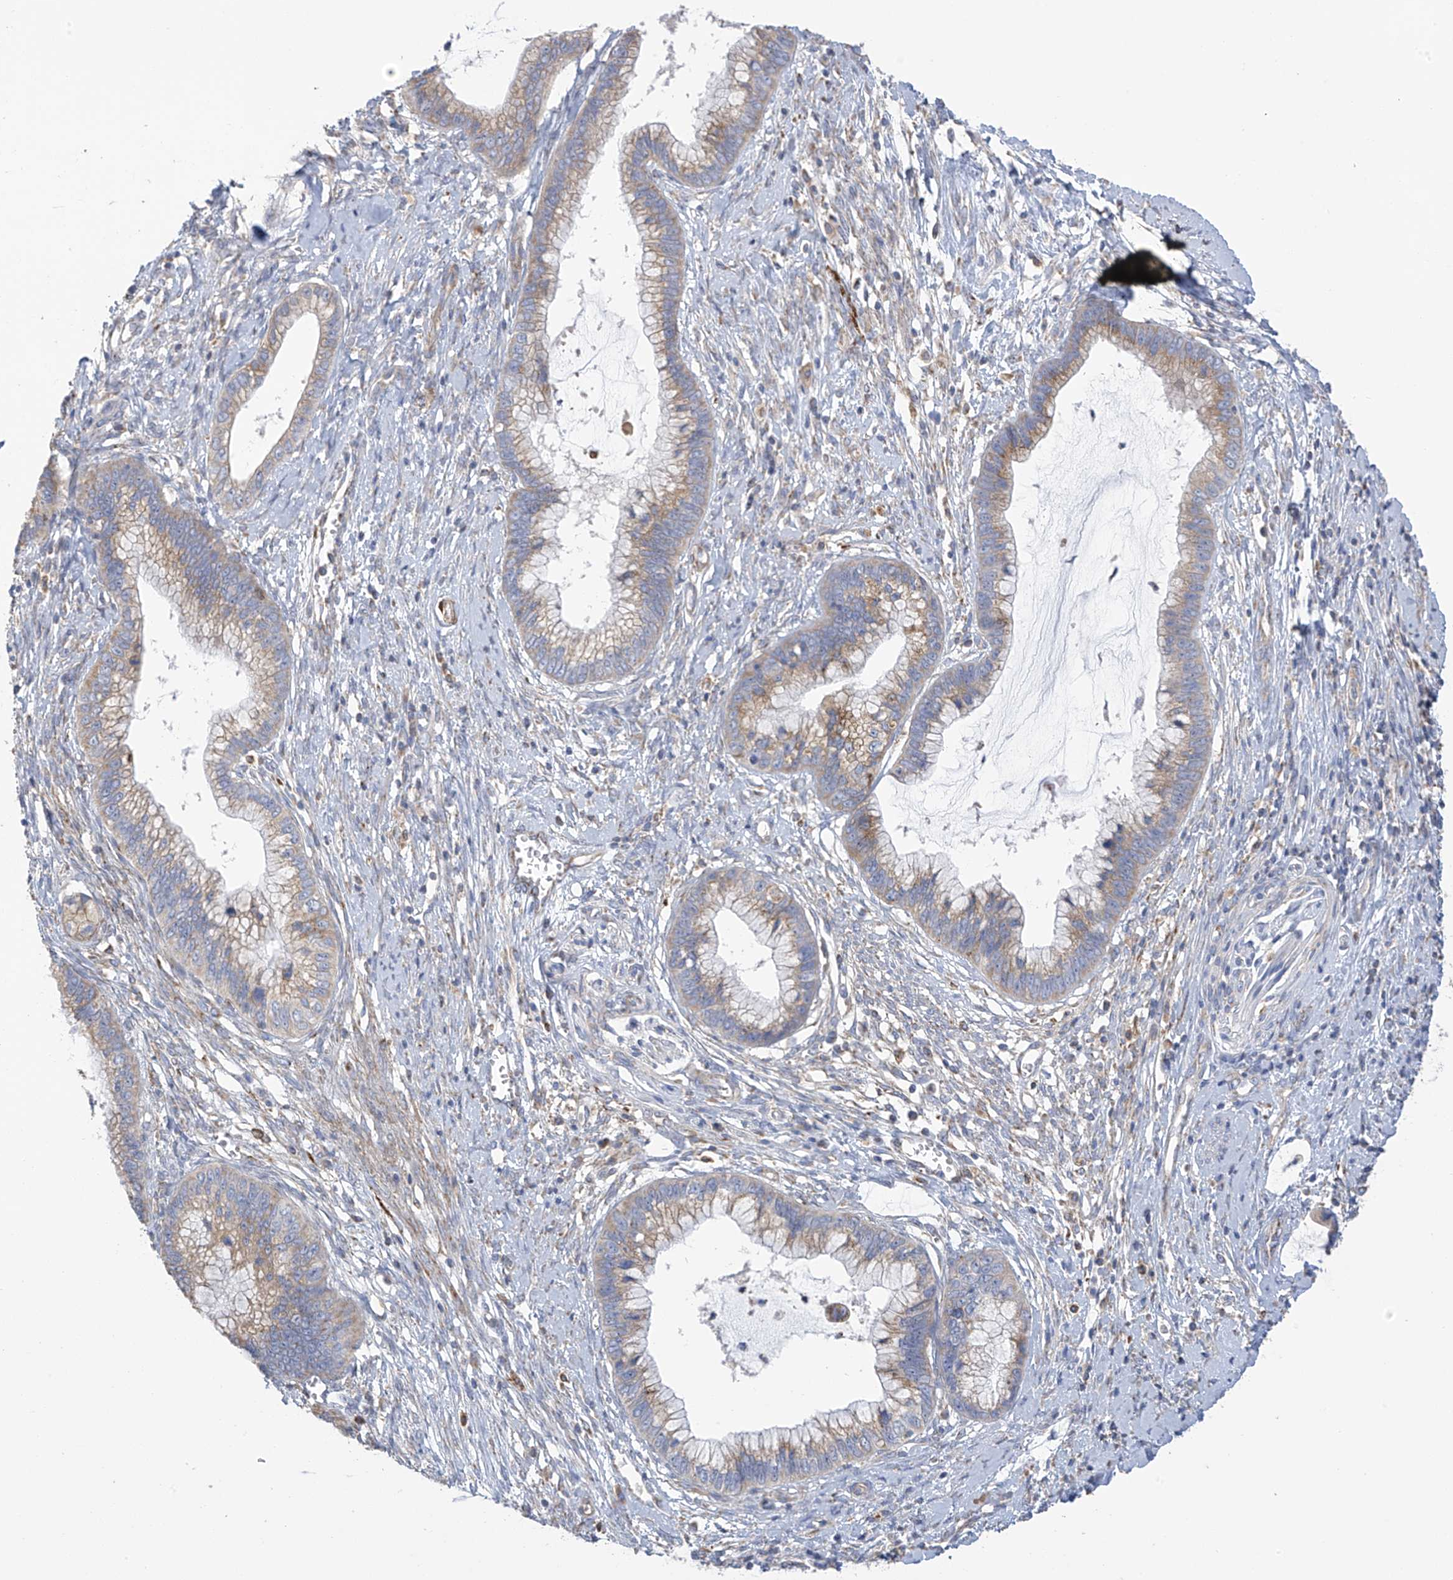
{"staining": {"intensity": "moderate", "quantity": "25%-75%", "location": "cytoplasmic/membranous"}, "tissue": "cervical cancer", "cell_type": "Tumor cells", "image_type": "cancer", "snomed": [{"axis": "morphology", "description": "Adenocarcinoma, NOS"}, {"axis": "topography", "description": "Cervix"}], "caption": "Moderate cytoplasmic/membranous staining is present in about 25%-75% of tumor cells in cervical cancer (adenocarcinoma).", "gene": "ITM2B", "patient": {"sex": "female", "age": 44}}